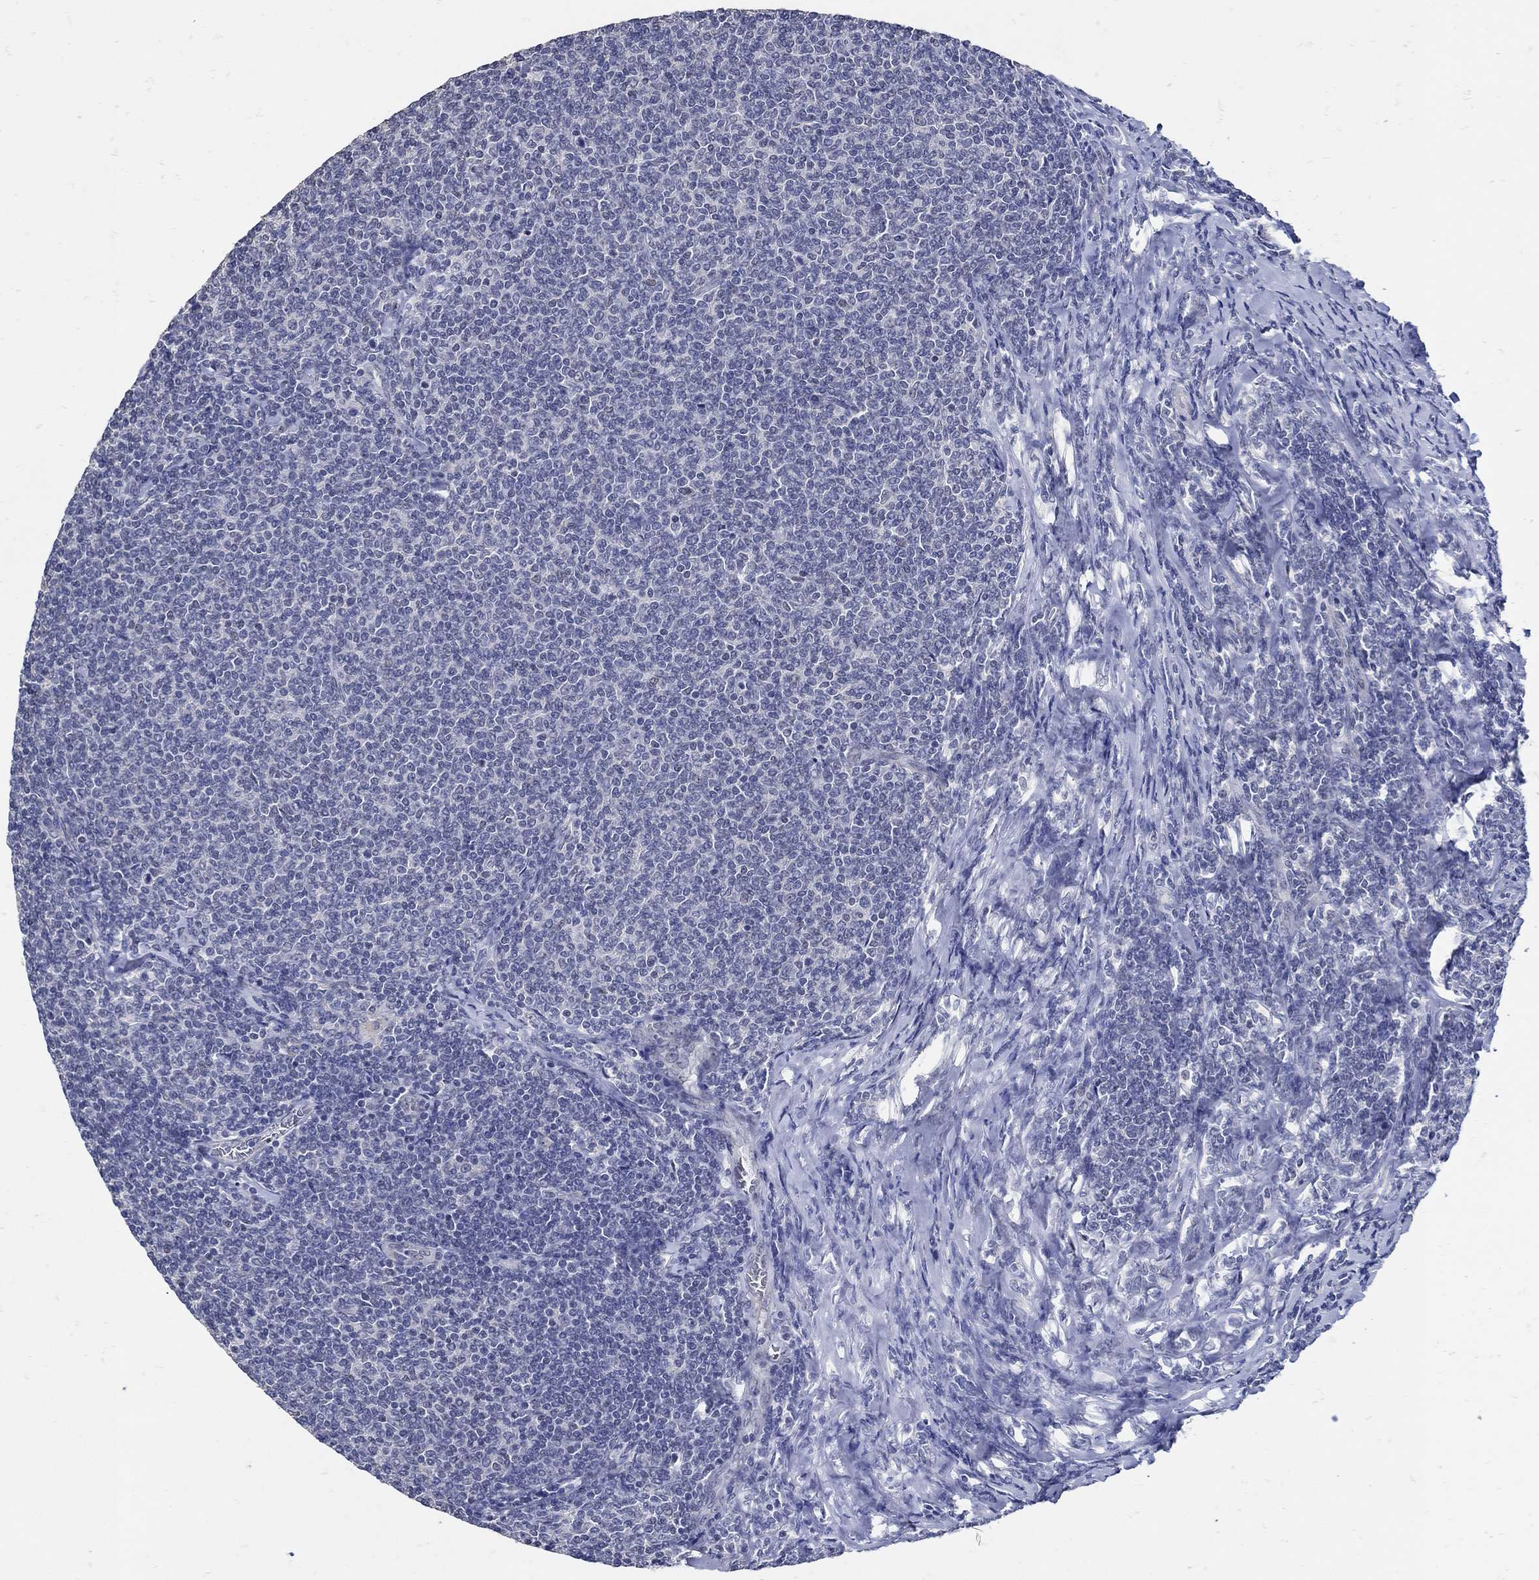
{"staining": {"intensity": "negative", "quantity": "none", "location": "none"}, "tissue": "lymphoma", "cell_type": "Tumor cells", "image_type": "cancer", "snomed": [{"axis": "morphology", "description": "Malignant lymphoma, non-Hodgkin's type, Low grade"}, {"axis": "topography", "description": "Lymph node"}], "caption": "DAB immunohistochemical staining of lymphoma displays no significant positivity in tumor cells. (DAB (3,3'-diaminobenzidine) immunohistochemistry with hematoxylin counter stain).", "gene": "KCNN3", "patient": {"sex": "male", "age": 52}}